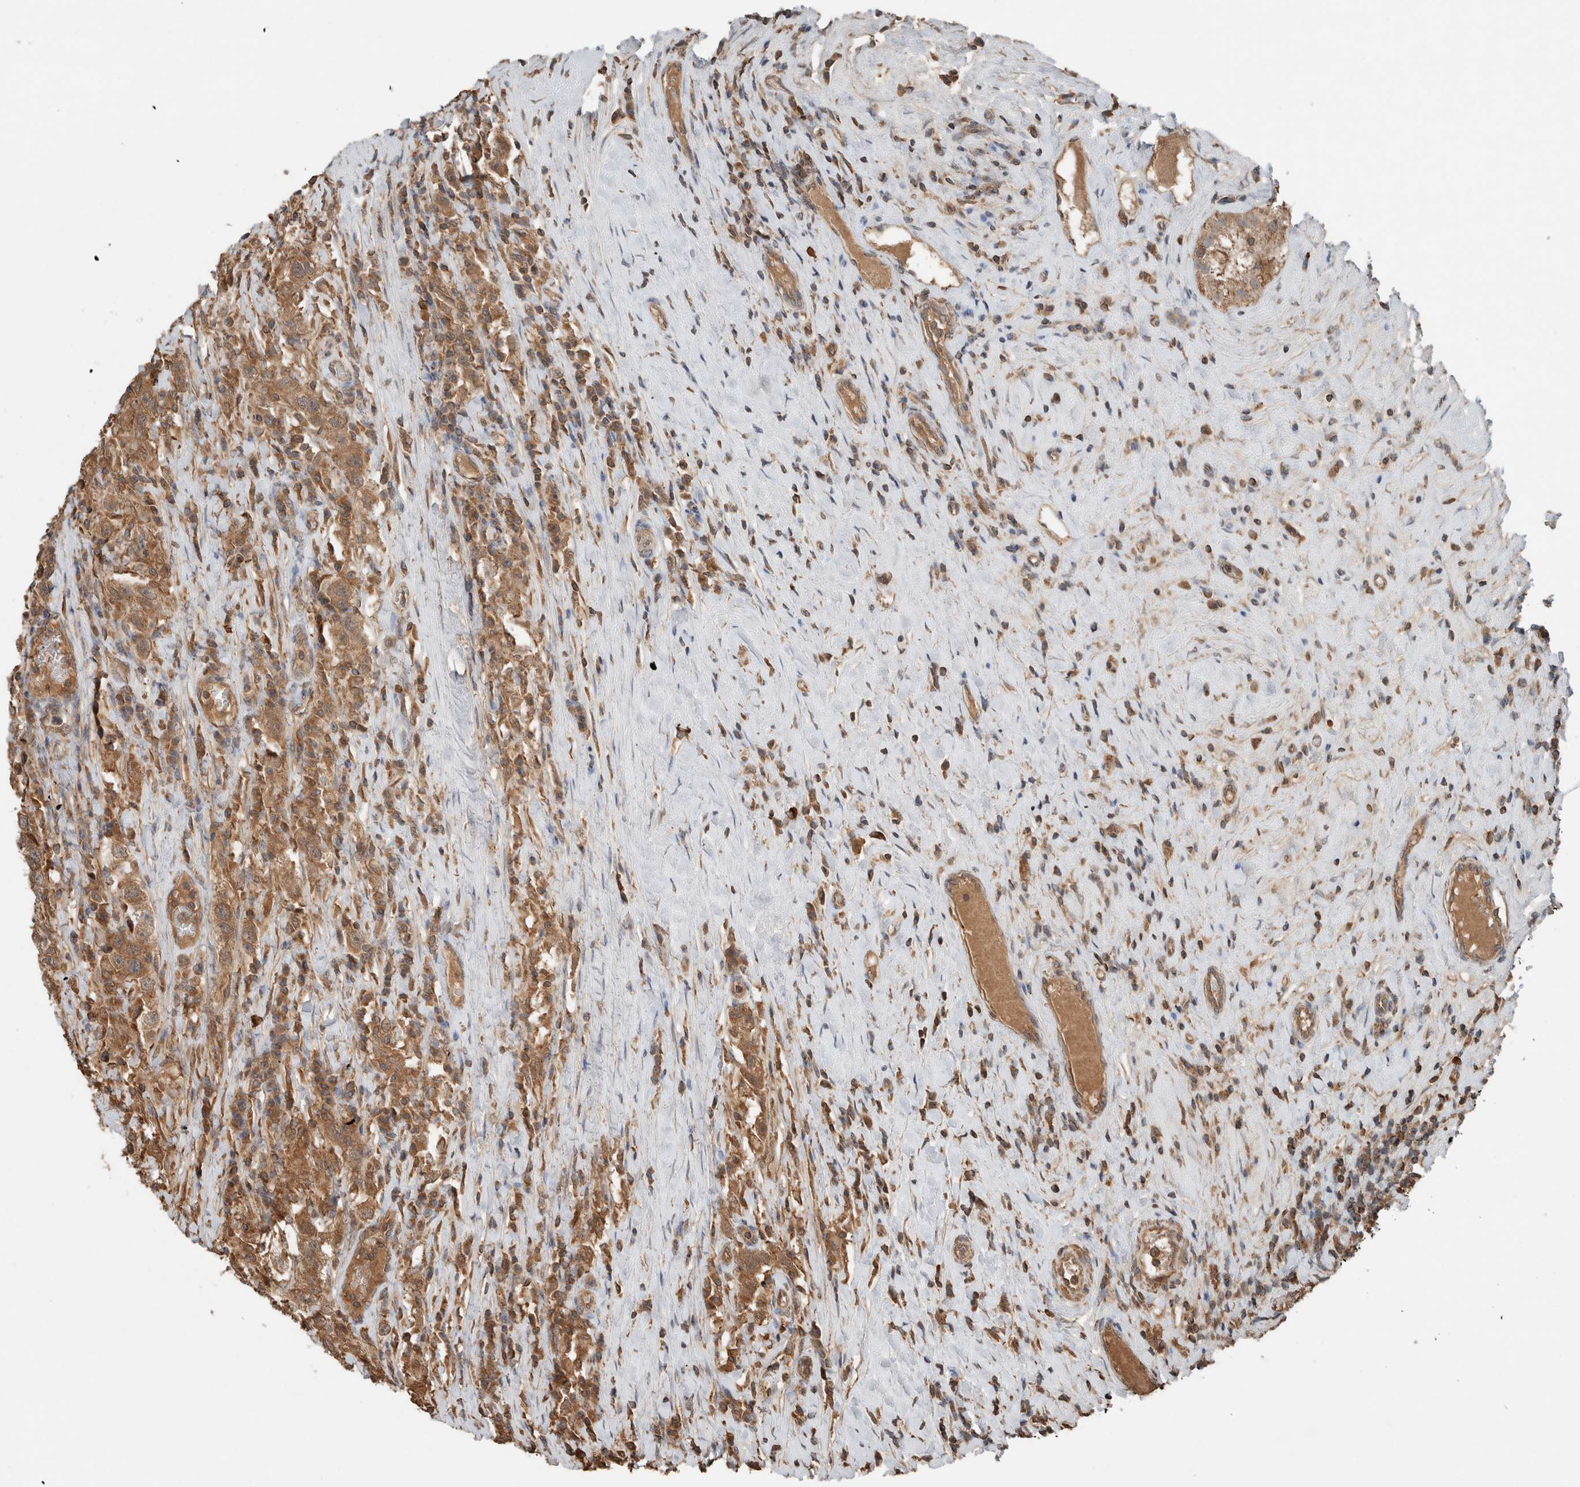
{"staining": {"intensity": "moderate", "quantity": ">75%", "location": "cytoplasmic/membranous"}, "tissue": "testis cancer", "cell_type": "Tumor cells", "image_type": "cancer", "snomed": [{"axis": "morphology", "description": "Seminoma, NOS"}, {"axis": "topography", "description": "Testis"}], "caption": "This histopathology image demonstrates immunohistochemistry (IHC) staining of human seminoma (testis), with medium moderate cytoplasmic/membranous staining in approximately >75% of tumor cells.", "gene": "KLK14", "patient": {"sex": "male", "age": 41}}